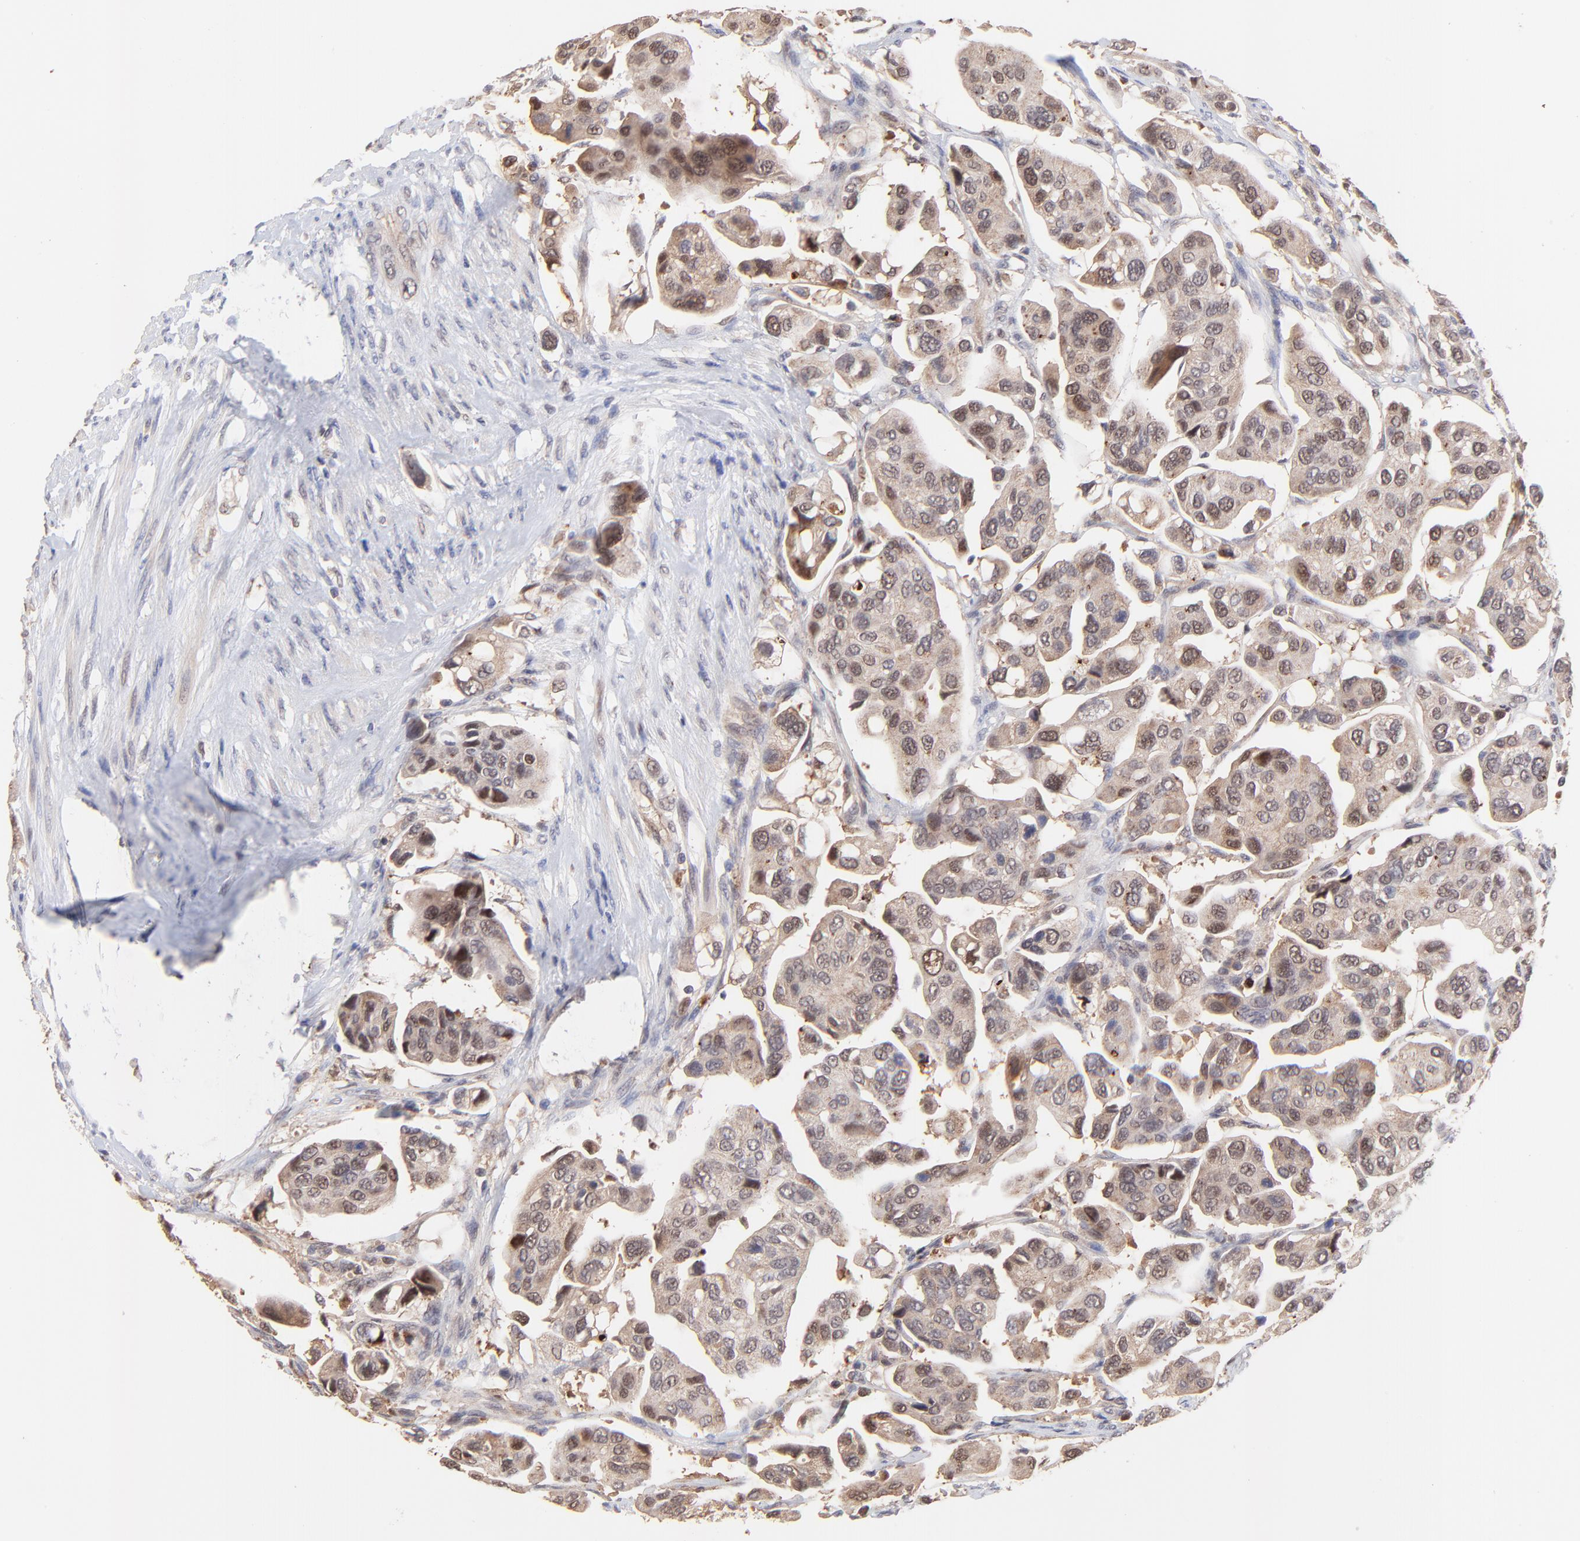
{"staining": {"intensity": "moderate", "quantity": ">75%", "location": "cytoplasmic/membranous,nuclear"}, "tissue": "urothelial cancer", "cell_type": "Tumor cells", "image_type": "cancer", "snomed": [{"axis": "morphology", "description": "Adenocarcinoma, NOS"}, {"axis": "topography", "description": "Urinary bladder"}], "caption": "Protein expression by IHC reveals moderate cytoplasmic/membranous and nuclear expression in approximately >75% of tumor cells in urothelial cancer.", "gene": "PSMA6", "patient": {"sex": "male", "age": 61}}